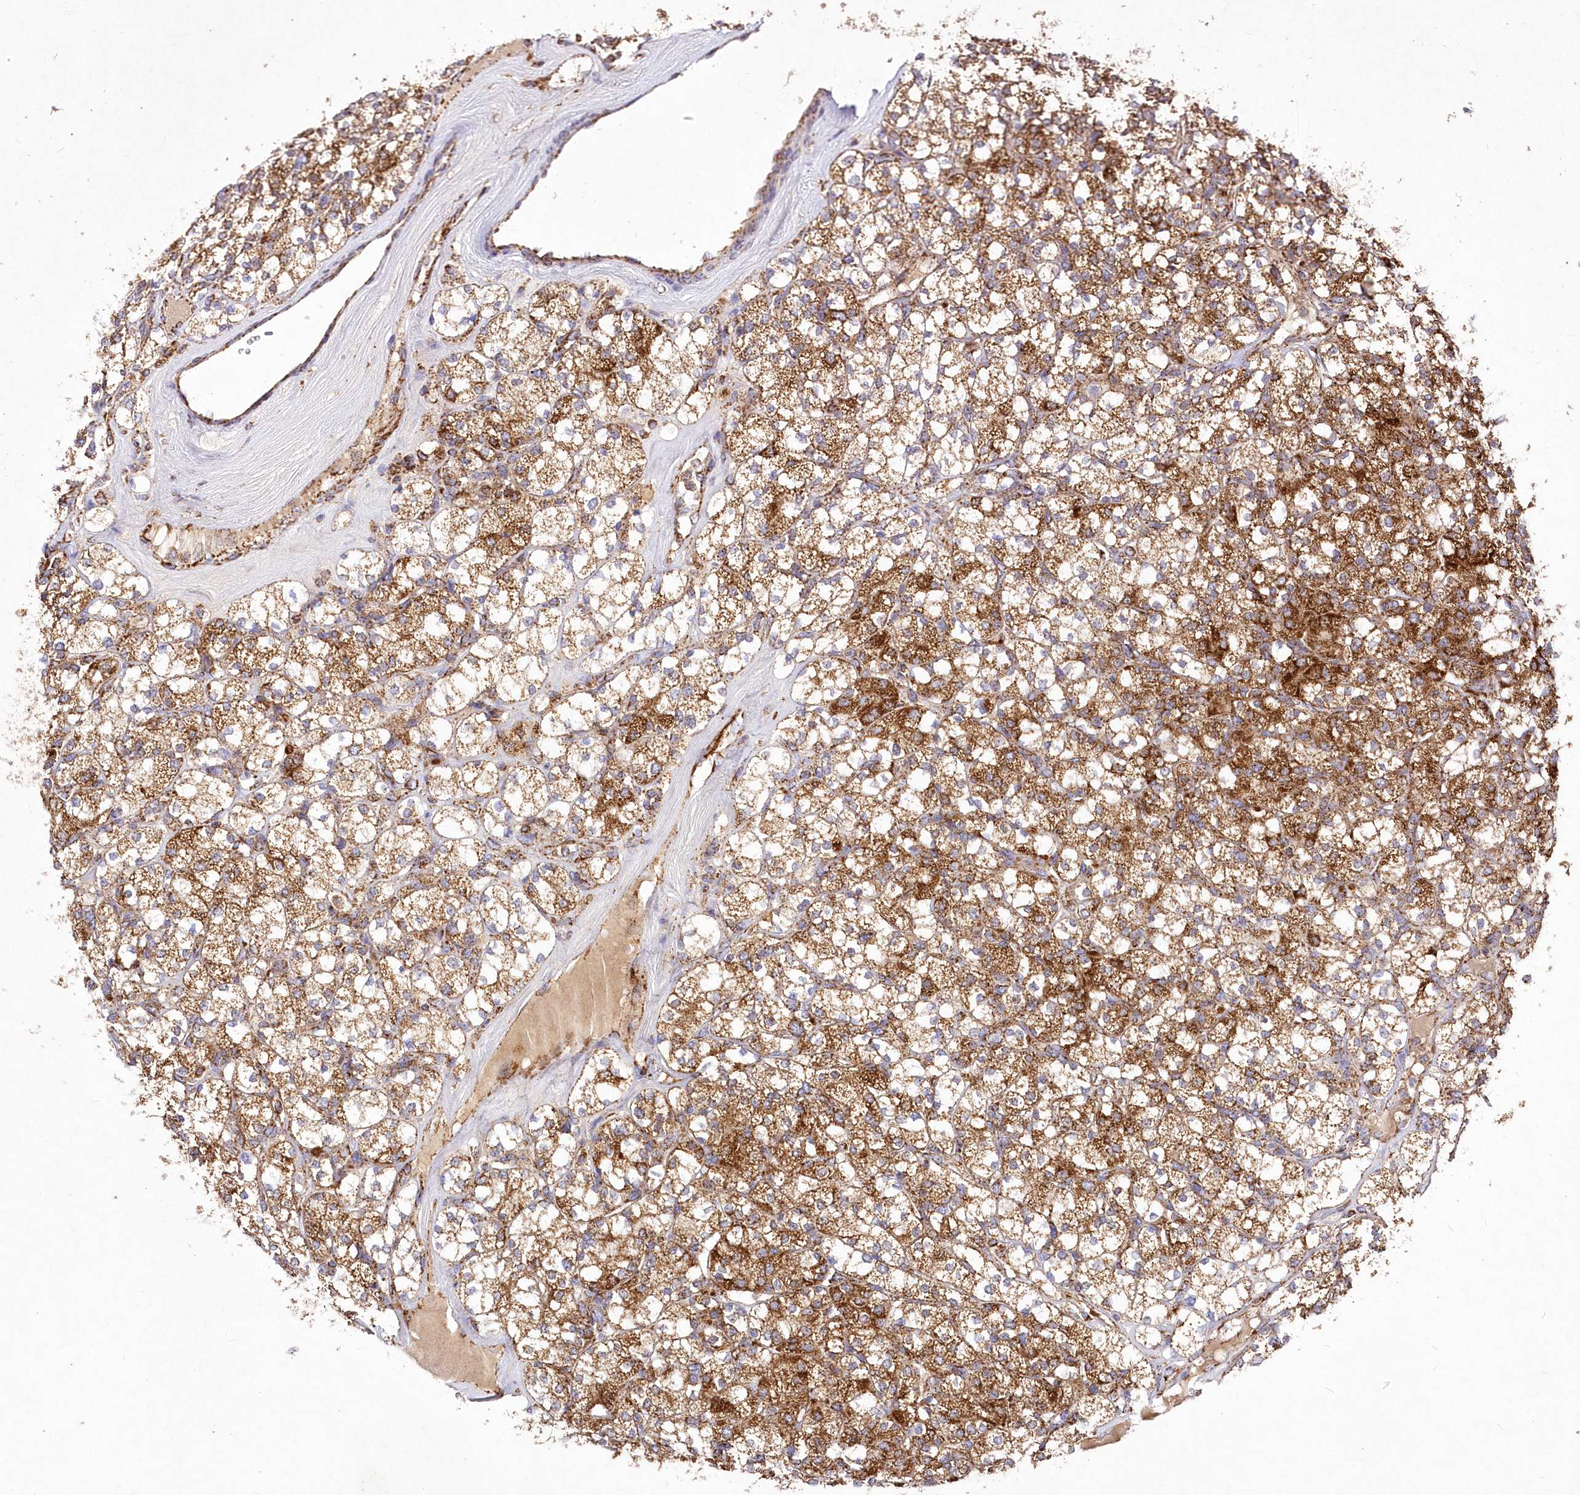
{"staining": {"intensity": "strong", "quantity": ">75%", "location": "cytoplasmic/membranous"}, "tissue": "renal cancer", "cell_type": "Tumor cells", "image_type": "cancer", "snomed": [{"axis": "morphology", "description": "Adenocarcinoma, NOS"}, {"axis": "topography", "description": "Kidney"}], "caption": "Immunohistochemical staining of renal cancer (adenocarcinoma) exhibits strong cytoplasmic/membranous protein expression in about >75% of tumor cells. The staining was performed using DAB (3,3'-diaminobenzidine), with brown indicating positive protein expression. Nuclei are stained blue with hematoxylin.", "gene": "ASNSD1", "patient": {"sex": "male", "age": 77}}